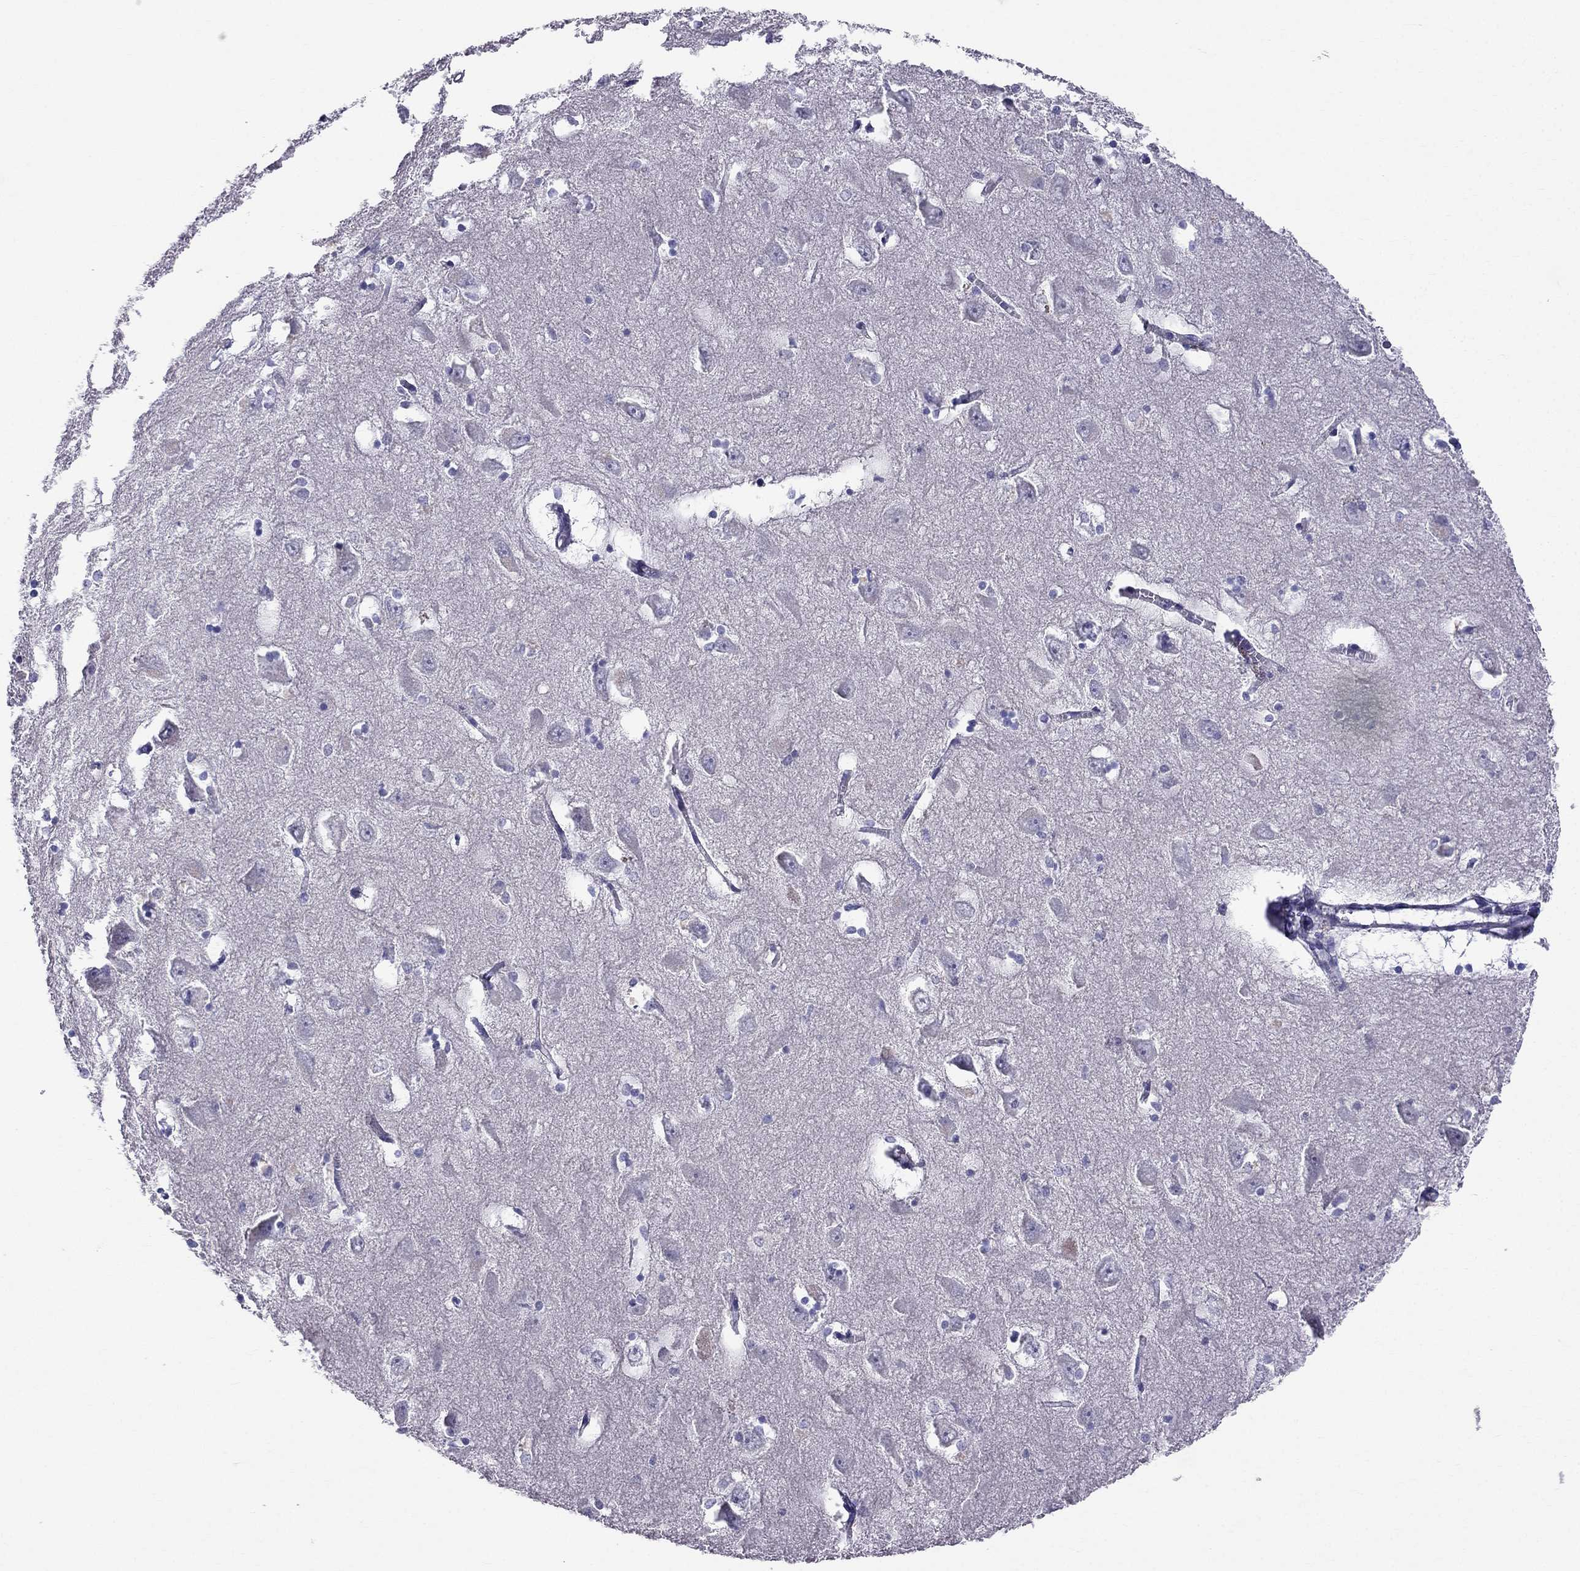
{"staining": {"intensity": "negative", "quantity": "none", "location": "none"}, "tissue": "hippocampus", "cell_type": "Glial cells", "image_type": "normal", "snomed": [{"axis": "morphology", "description": "Normal tissue, NOS"}, {"axis": "topography", "description": "Lateral ventricle wall"}, {"axis": "topography", "description": "Hippocampus"}], "caption": "Photomicrograph shows no significant protein expression in glial cells of benign hippocampus.", "gene": "BAG5", "patient": {"sex": "female", "age": 63}}